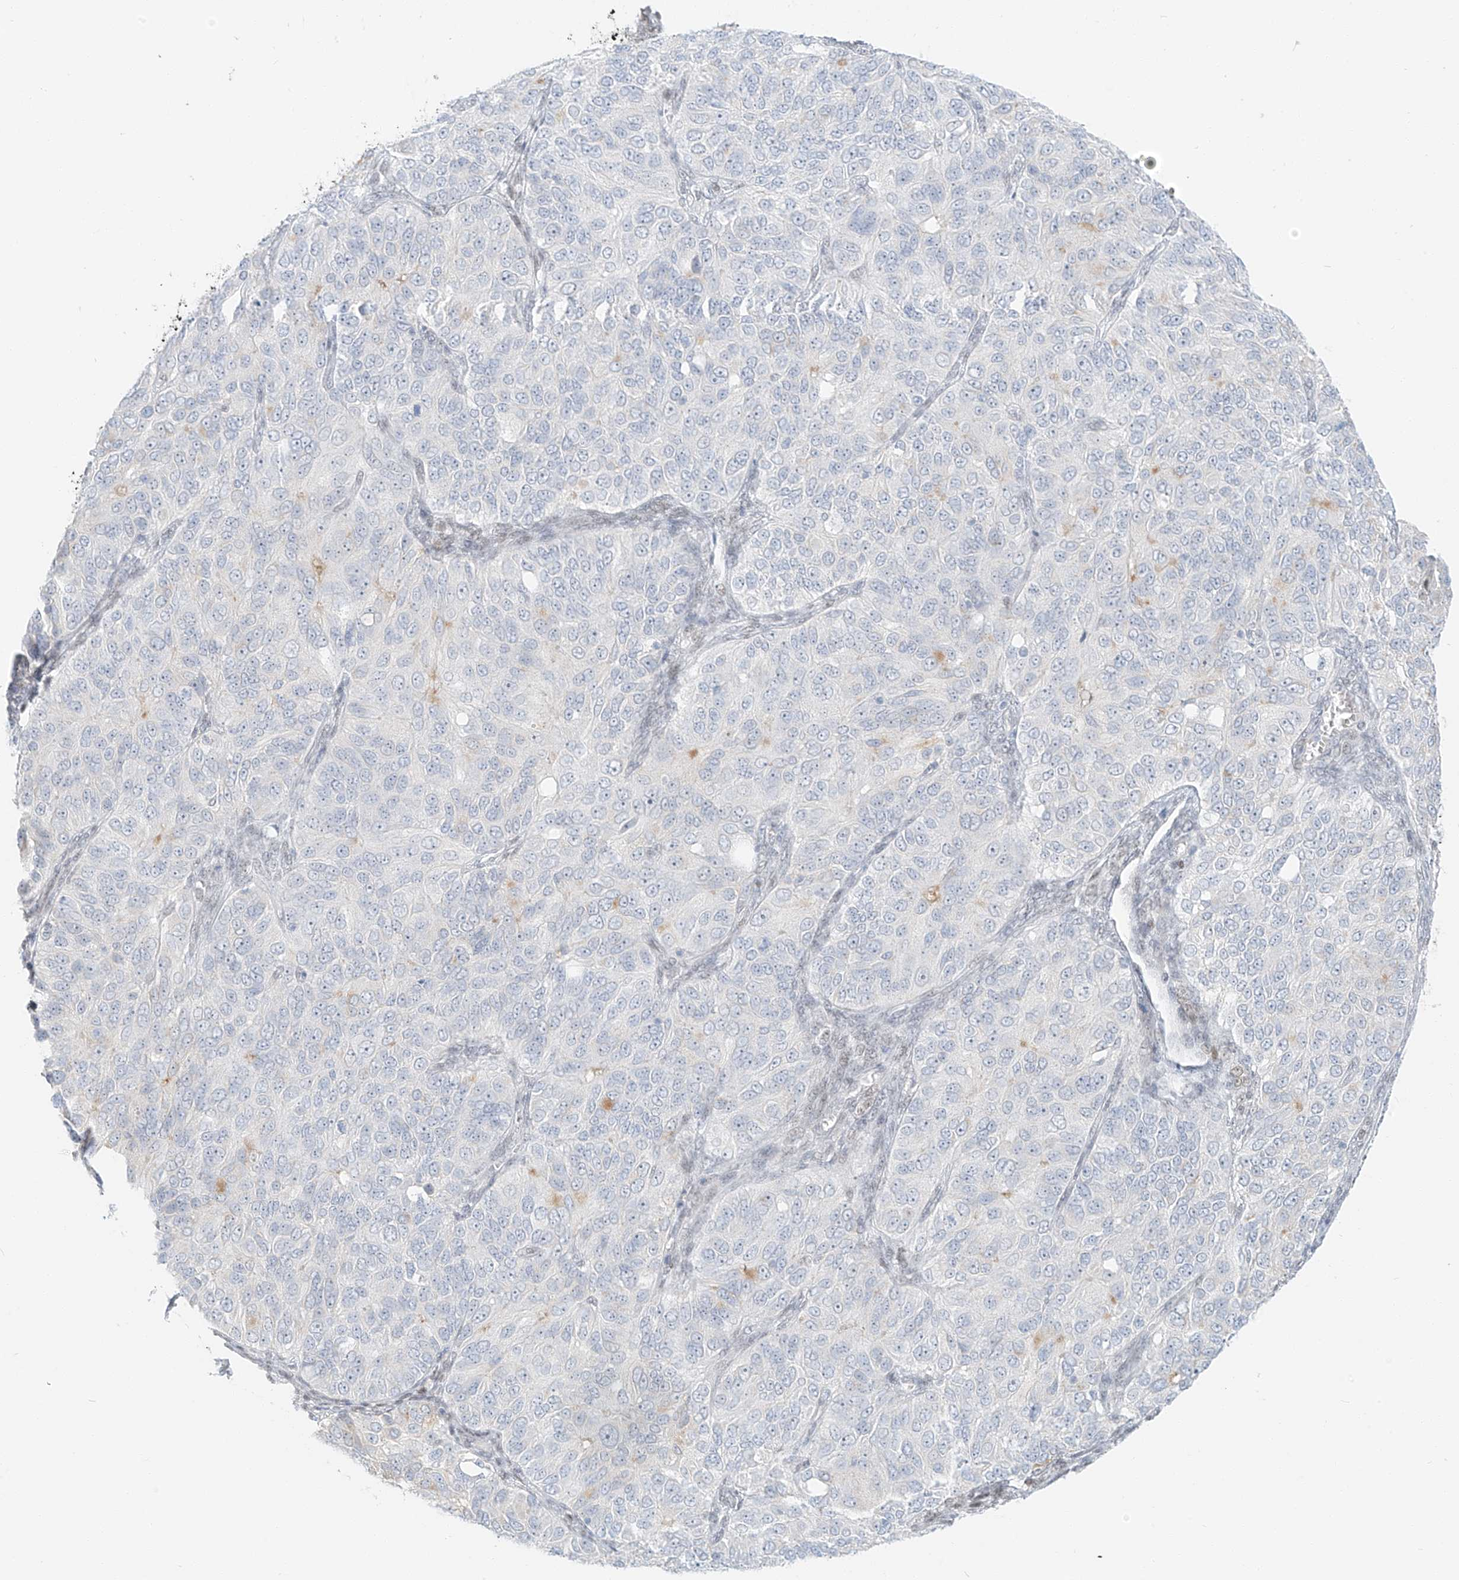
{"staining": {"intensity": "negative", "quantity": "none", "location": "none"}, "tissue": "ovarian cancer", "cell_type": "Tumor cells", "image_type": "cancer", "snomed": [{"axis": "morphology", "description": "Carcinoma, endometroid"}, {"axis": "topography", "description": "Ovary"}], "caption": "An IHC image of ovarian endometroid carcinoma is shown. There is no staining in tumor cells of ovarian endometroid carcinoma.", "gene": "ZNF774", "patient": {"sex": "female", "age": 51}}